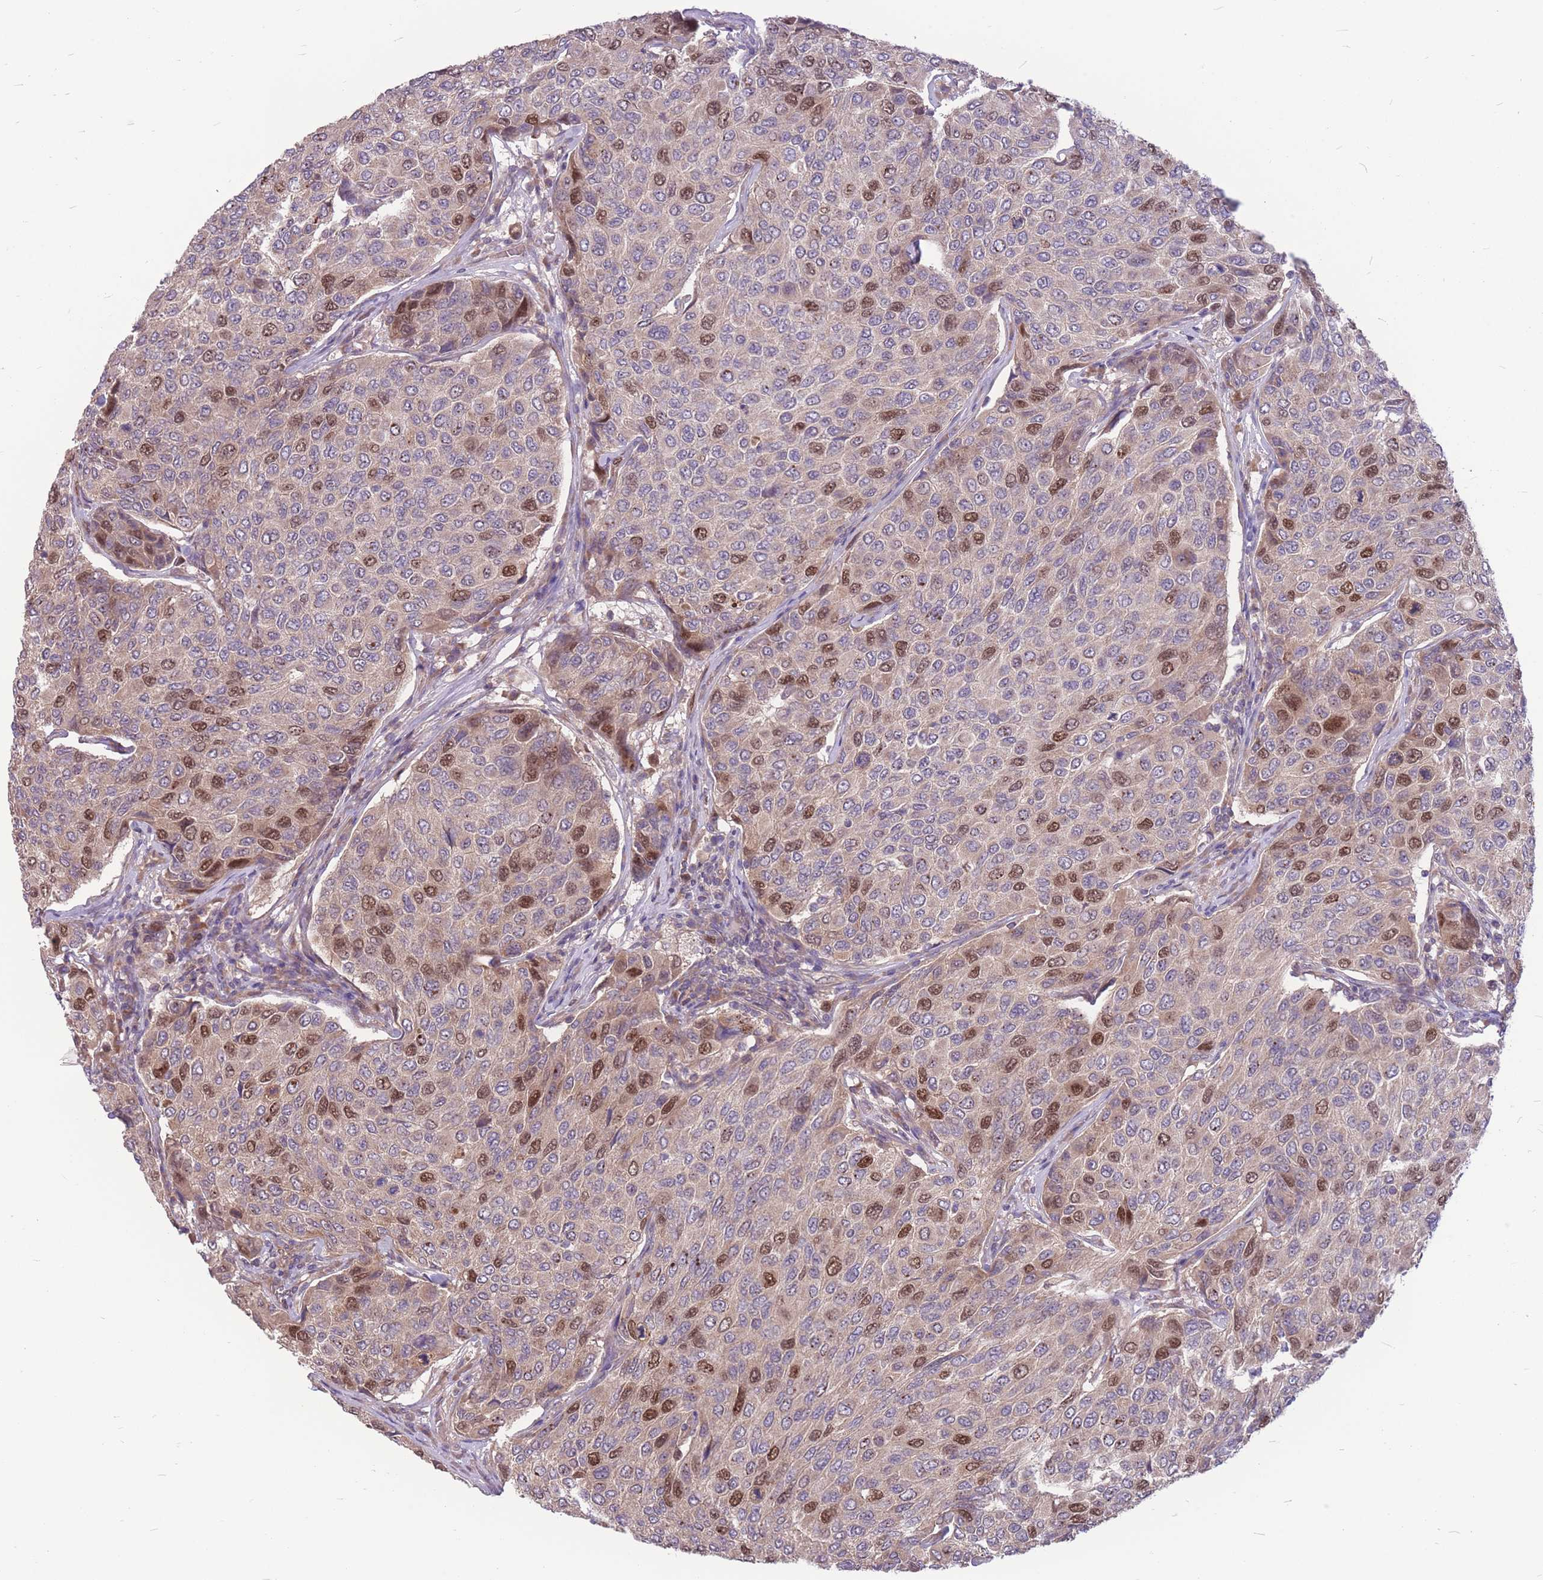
{"staining": {"intensity": "strong", "quantity": "<25%", "location": "nuclear"}, "tissue": "breast cancer", "cell_type": "Tumor cells", "image_type": "cancer", "snomed": [{"axis": "morphology", "description": "Duct carcinoma"}, {"axis": "topography", "description": "Breast"}], "caption": "This histopathology image displays immunohistochemistry (IHC) staining of human breast intraductal carcinoma, with medium strong nuclear staining in approximately <25% of tumor cells.", "gene": "GMNN", "patient": {"sex": "female", "age": 55}}